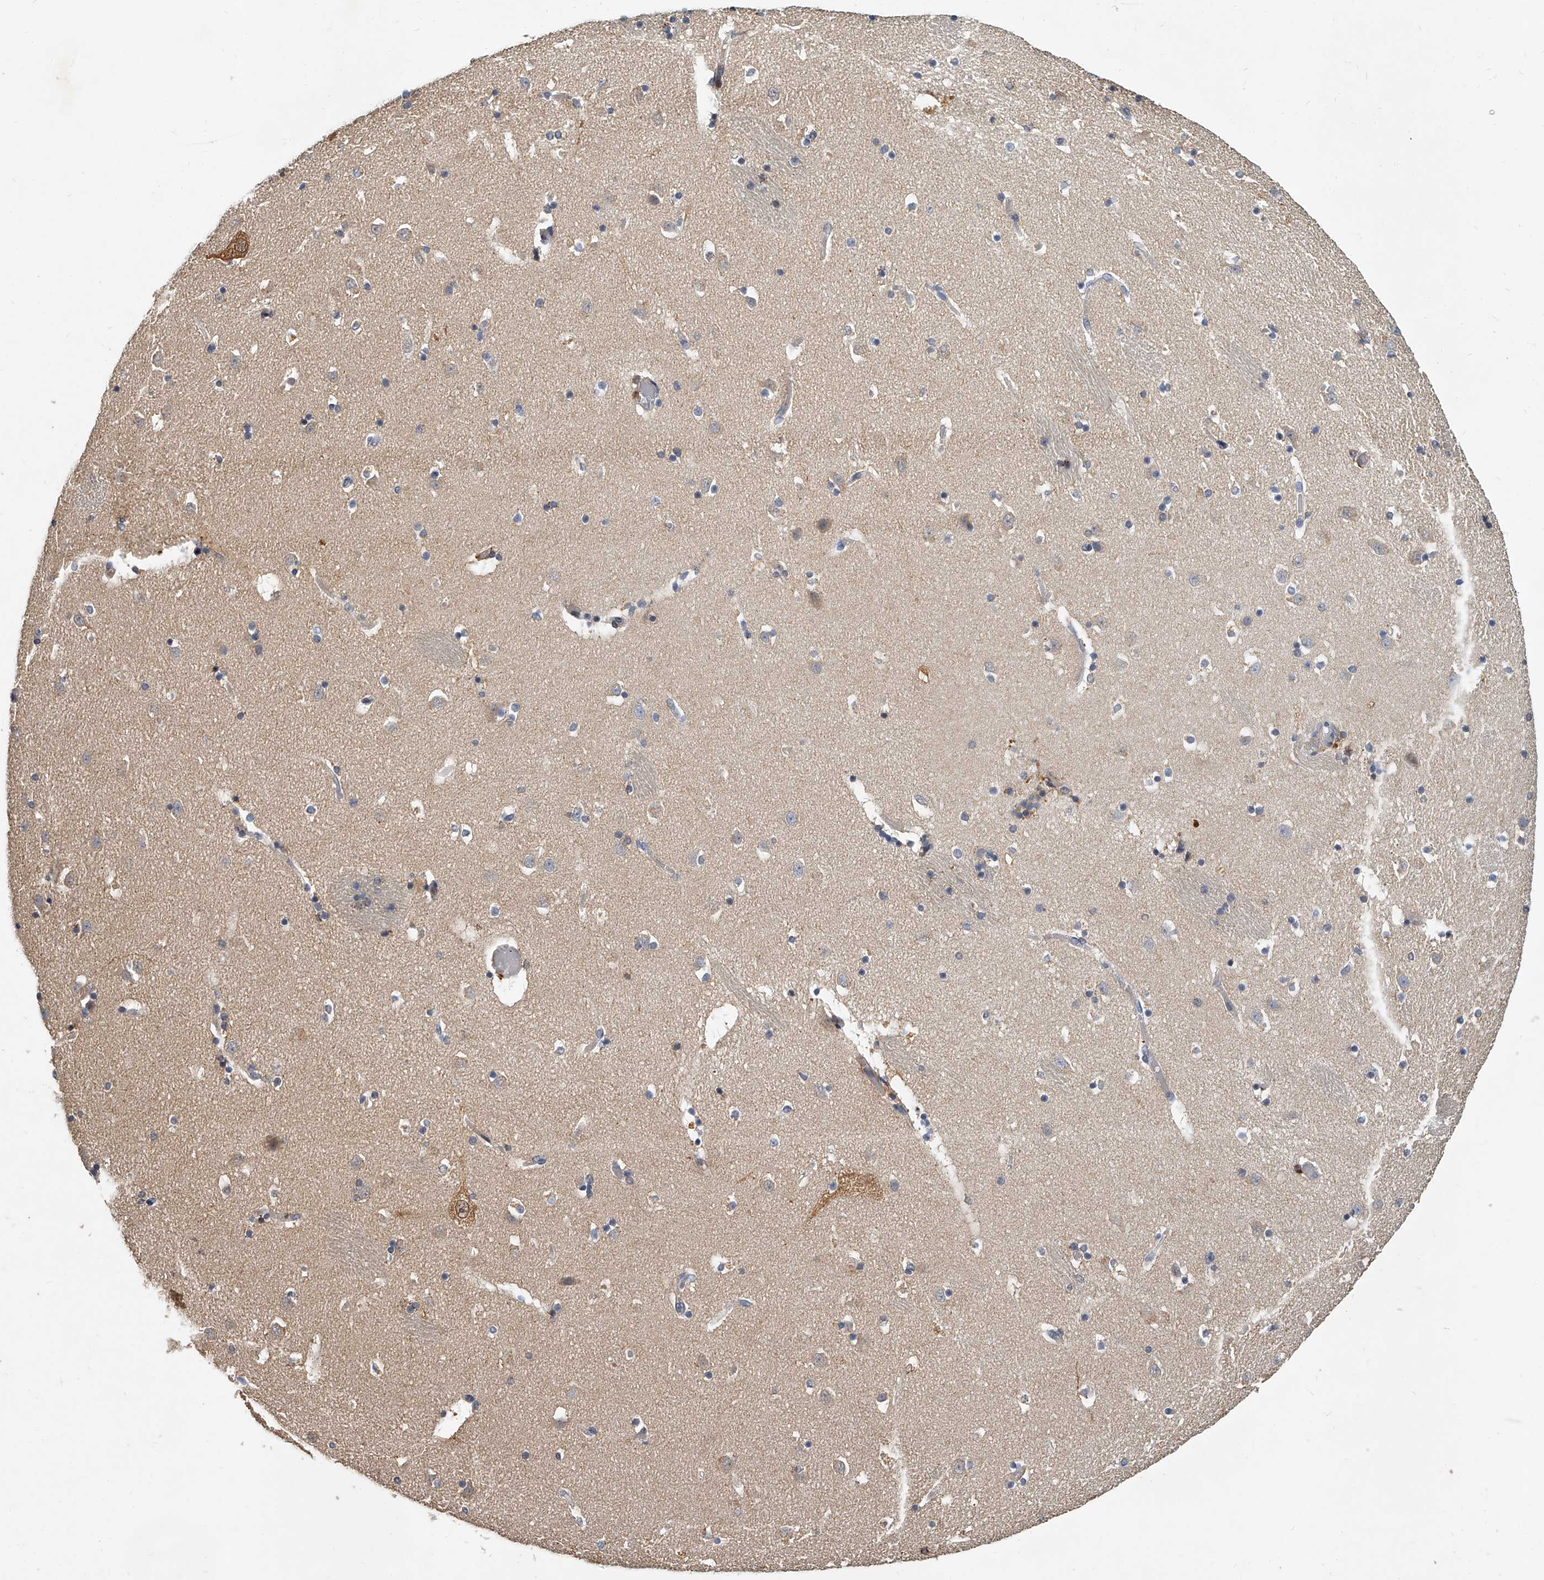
{"staining": {"intensity": "moderate", "quantity": "<25%", "location": "cytoplasmic/membranous"}, "tissue": "caudate", "cell_type": "Glial cells", "image_type": "normal", "snomed": [{"axis": "morphology", "description": "Normal tissue, NOS"}, {"axis": "topography", "description": "Lateral ventricle wall"}], "caption": "Glial cells demonstrate low levels of moderate cytoplasmic/membranous positivity in approximately <25% of cells in benign caudate.", "gene": "JAG2", "patient": {"sex": "male", "age": 45}}